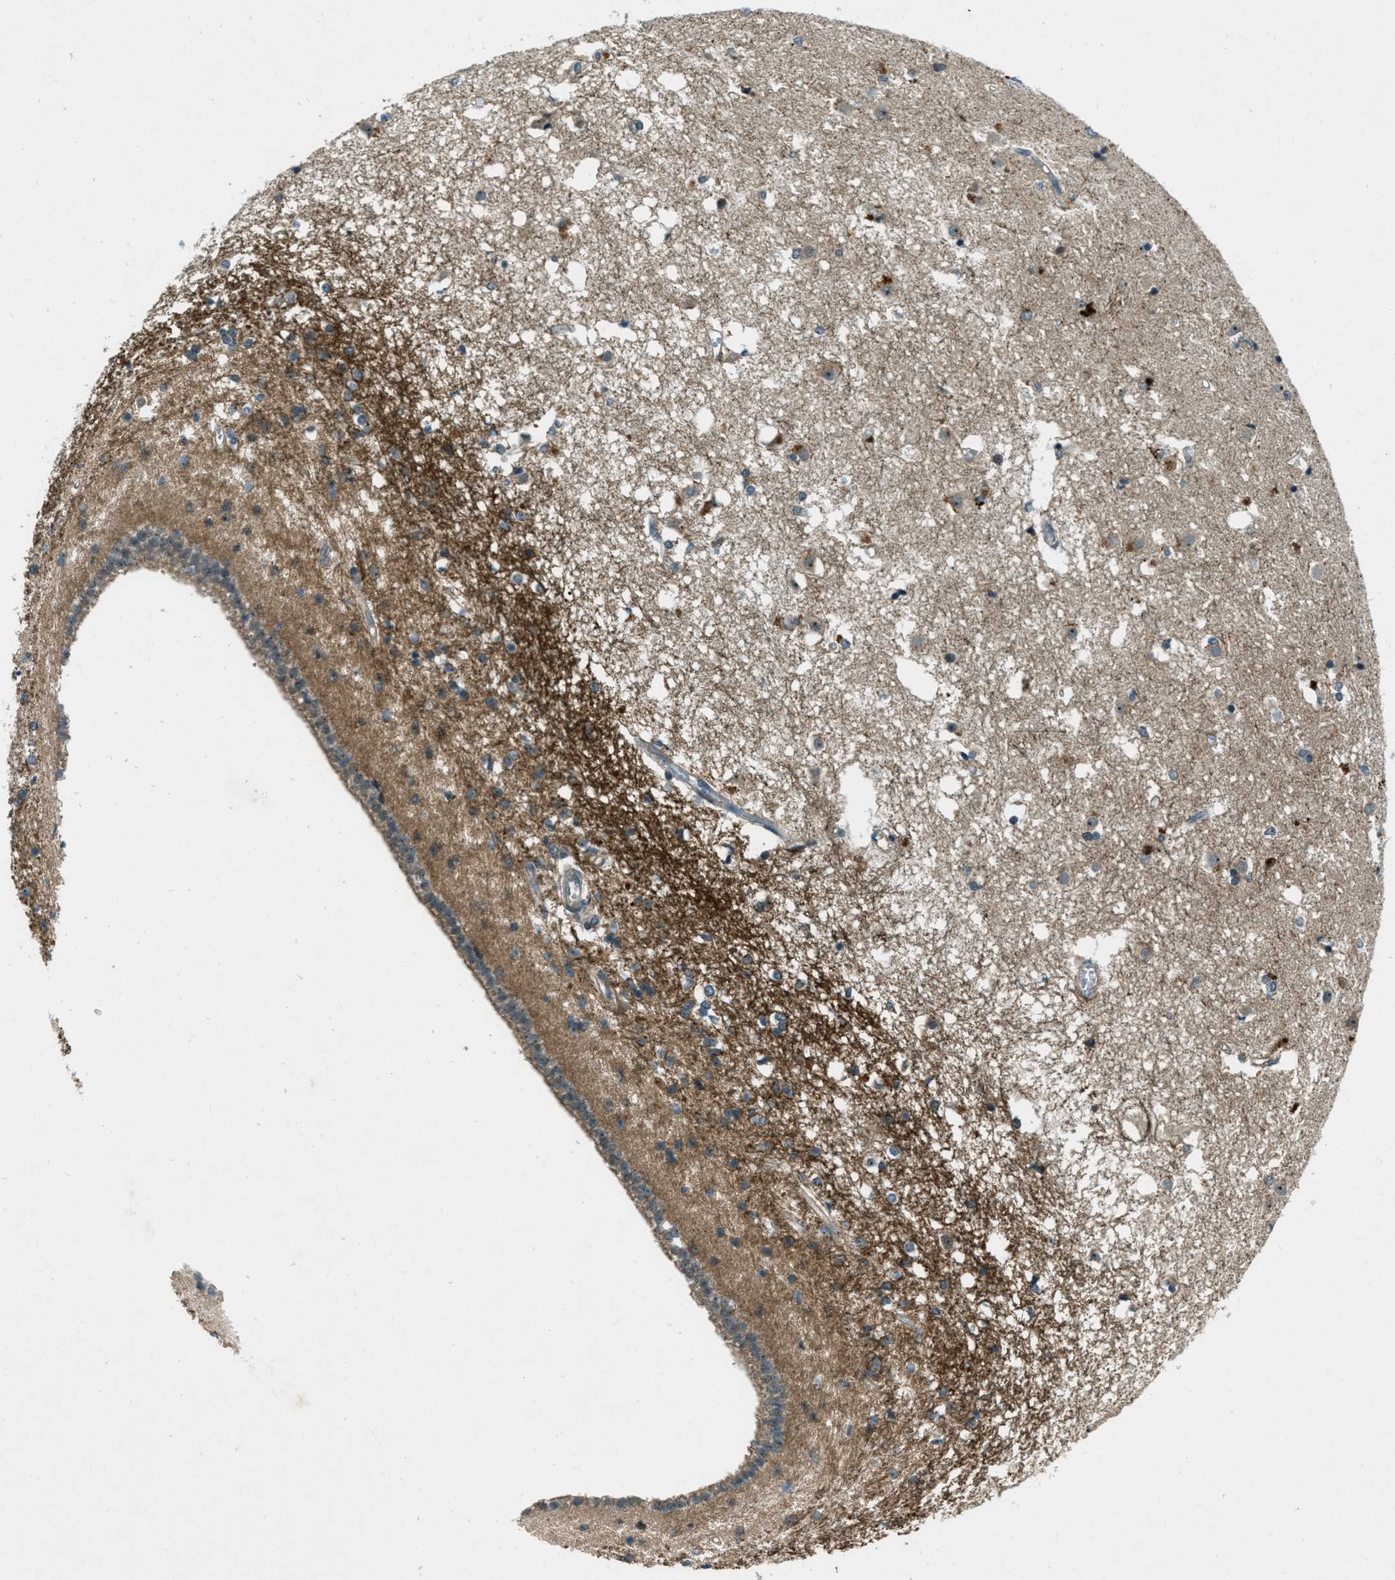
{"staining": {"intensity": "moderate", "quantity": "<25%", "location": "cytoplasmic/membranous"}, "tissue": "caudate", "cell_type": "Glial cells", "image_type": "normal", "snomed": [{"axis": "morphology", "description": "Normal tissue, NOS"}, {"axis": "topography", "description": "Lateral ventricle wall"}], "caption": "Immunohistochemical staining of unremarkable caudate displays moderate cytoplasmic/membranous protein expression in approximately <25% of glial cells. The protein is shown in brown color, while the nuclei are stained blue.", "gene": "STK11", "patient": {"sex": "male", "age": 45}}